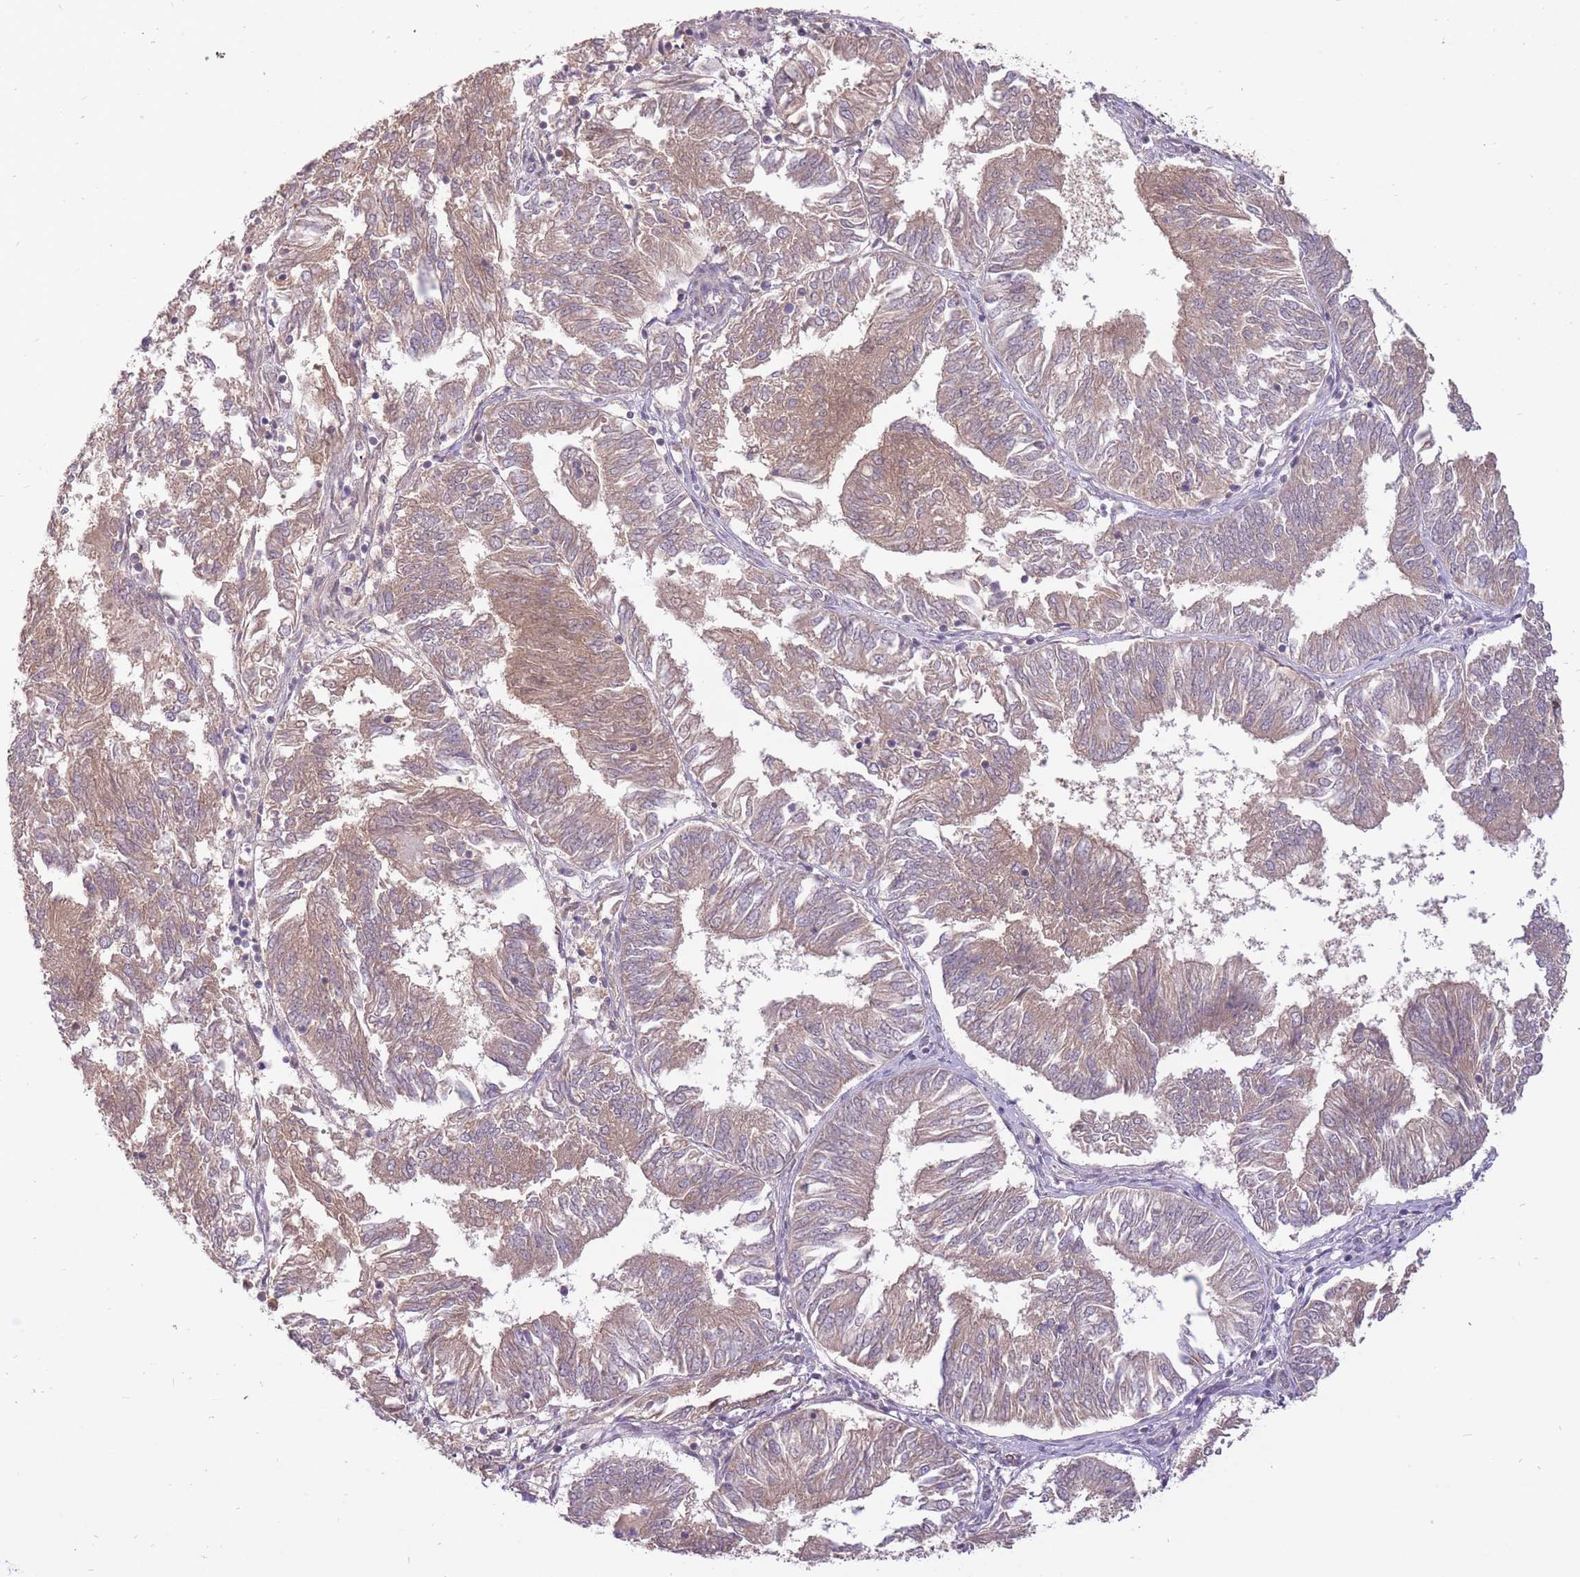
{"staining": {"intensity": "weak", "quantity": ">75%", "location": "cytoplasmic/membranous"}, "tissue": "endometrial cancer", "cell_type": "Tumor cells", "image_type": "cancer", "snomed": [{"axis": "morphology", "description": "Adenocarcinoma, NOS"}, {"axis": "topography", "description": "Endometrium"}], "caption": "Endometrial adenocarcinoma tissue displays weak cytoplasmic/membranous staining in approximately >75% of tumor cells, visualized by immunohistochemistry.", "gene": "LRATD2", "patient": {"sex": "female", "age": 58}}